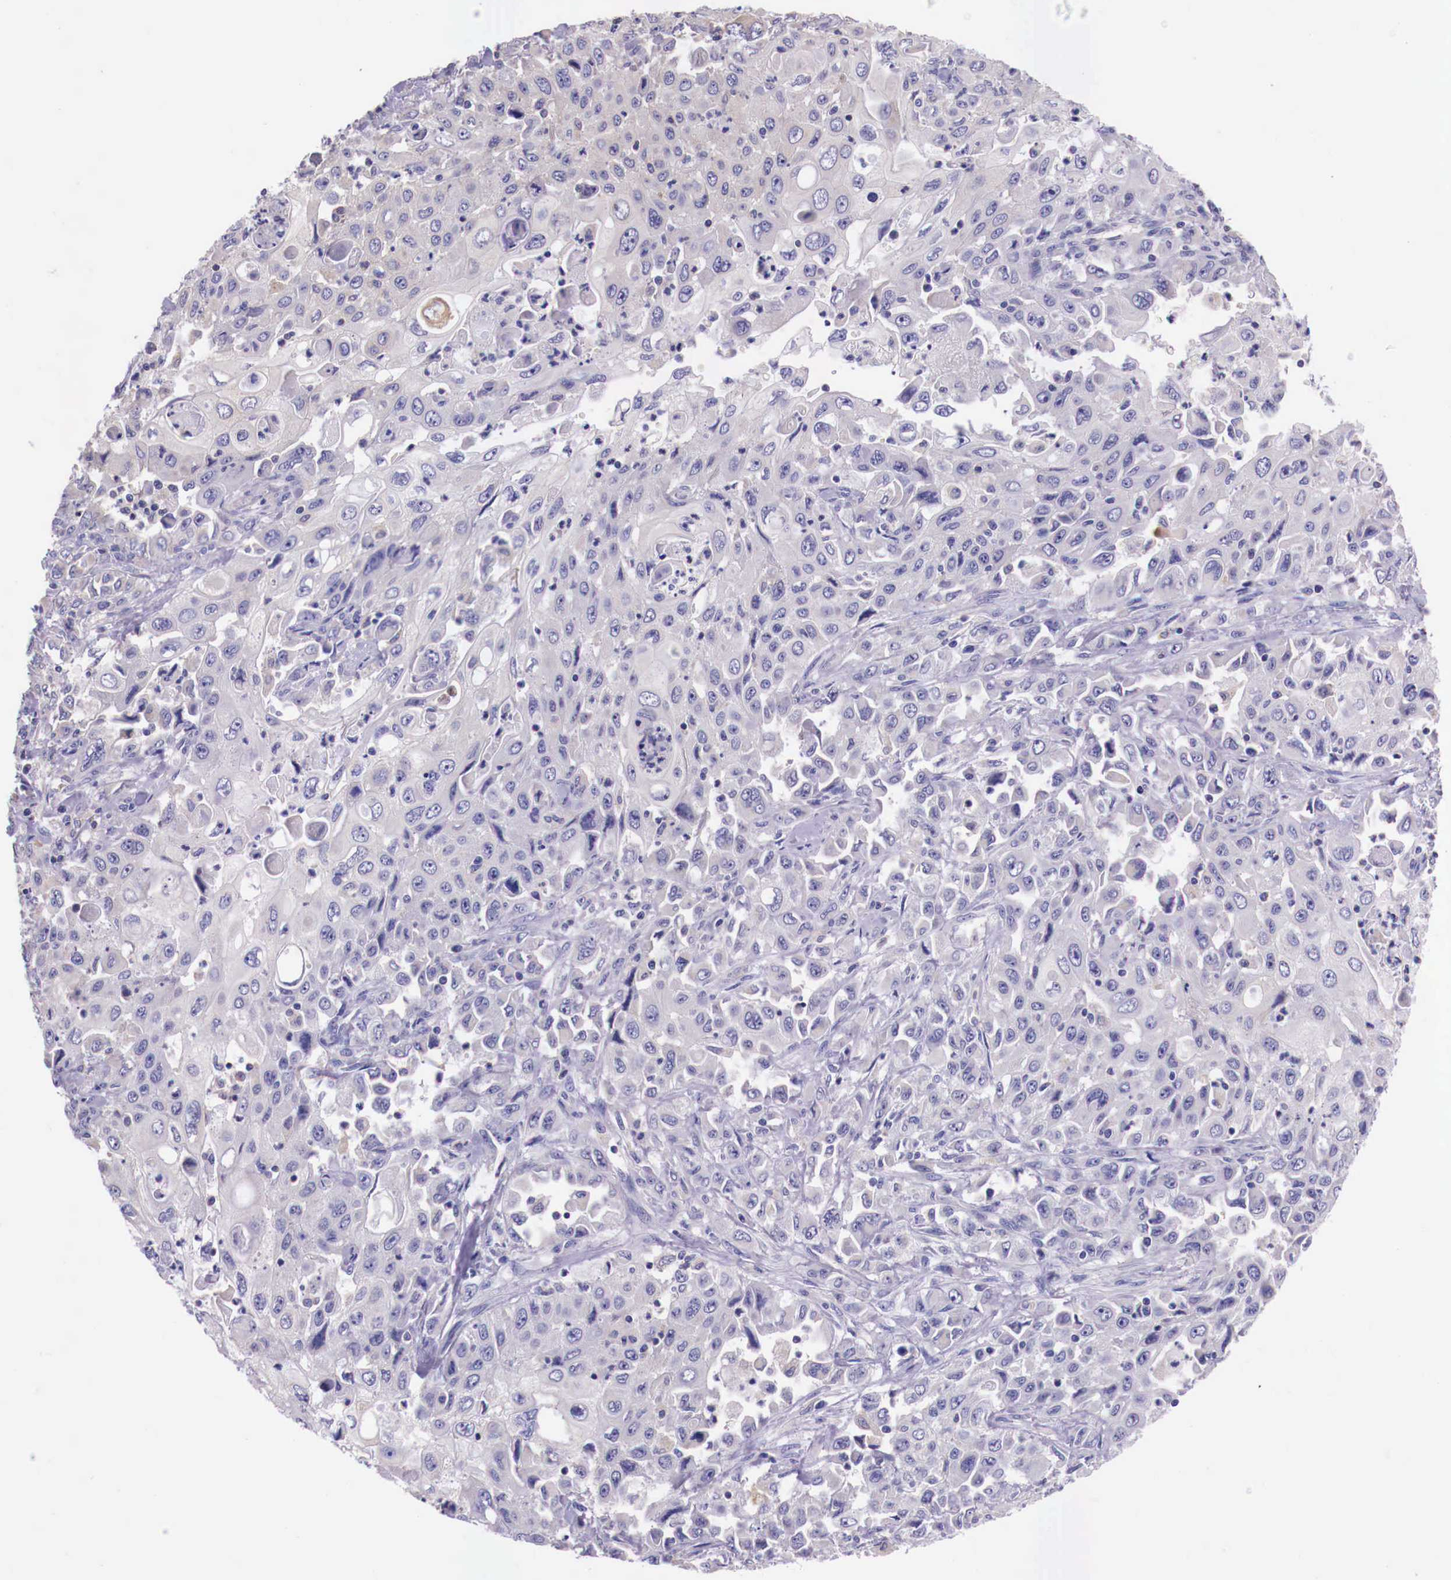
{"staining": {"intensity": "negative", "quantity": "none", "location": "none"}, "tissue": "pancreatic cancer", "cell_type": "Tumor cells", "image_type": "cancer", "snomed": [{"axis": "morphology", "description": "Adenocarcinoma, NOS"}, {"axis": "topography", "description": "Pancreas"}], "caption": "Tumor cells show no significant protein expression in adenocarcinoma (pancreatic). (DAB immunohistochemistry, high magnification).", "gene": "GRIPAP1", "patient": {"sex": "male", "age": 70}}